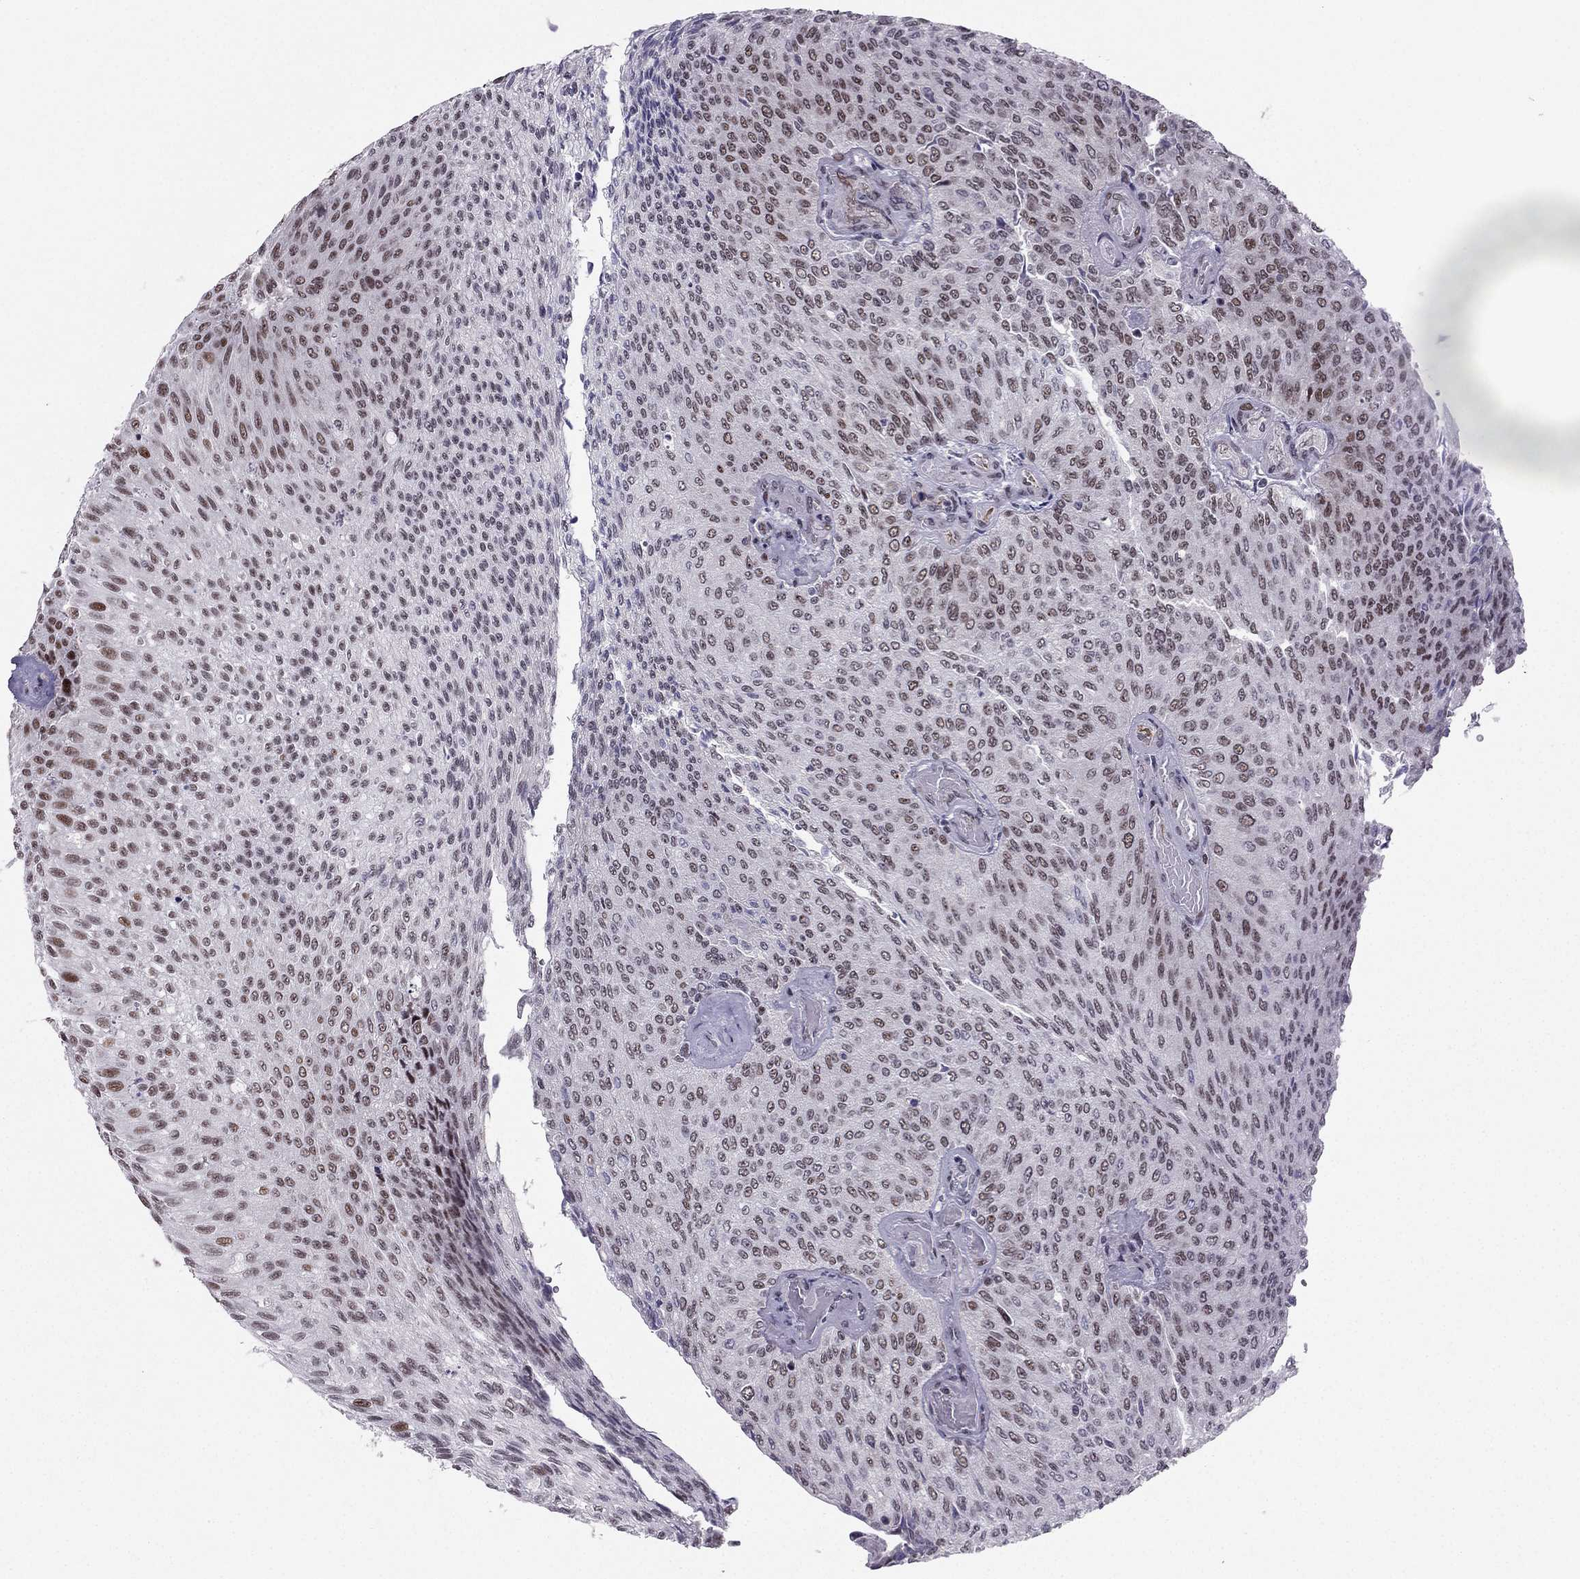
{"staining": {"intensity": "moderate", "quantity": "<25%", "location": "nuclear"}, "tissue": "urothelial cancer", "cell_type": "Tumor cells", "image_type": "cancer", "snomed": [{"axis": "morphology", "description": "Urothelial carcinoma, Low grade"}, {"axis": "topography", "description": "Ureter, NOS"}, {"axis": "topography", "description": "Urinary bladder"}], "caption": "Protein positivity by immunohistochemistry shows moderate nuclear positivity in about <25% of tumor cells in urothelial carcinoma (low-grade). The protein is shown in brown color, while the nuclei are stained blue.", "gene": "RPRD2", "patient": {"sex": "male", "age": 78}}